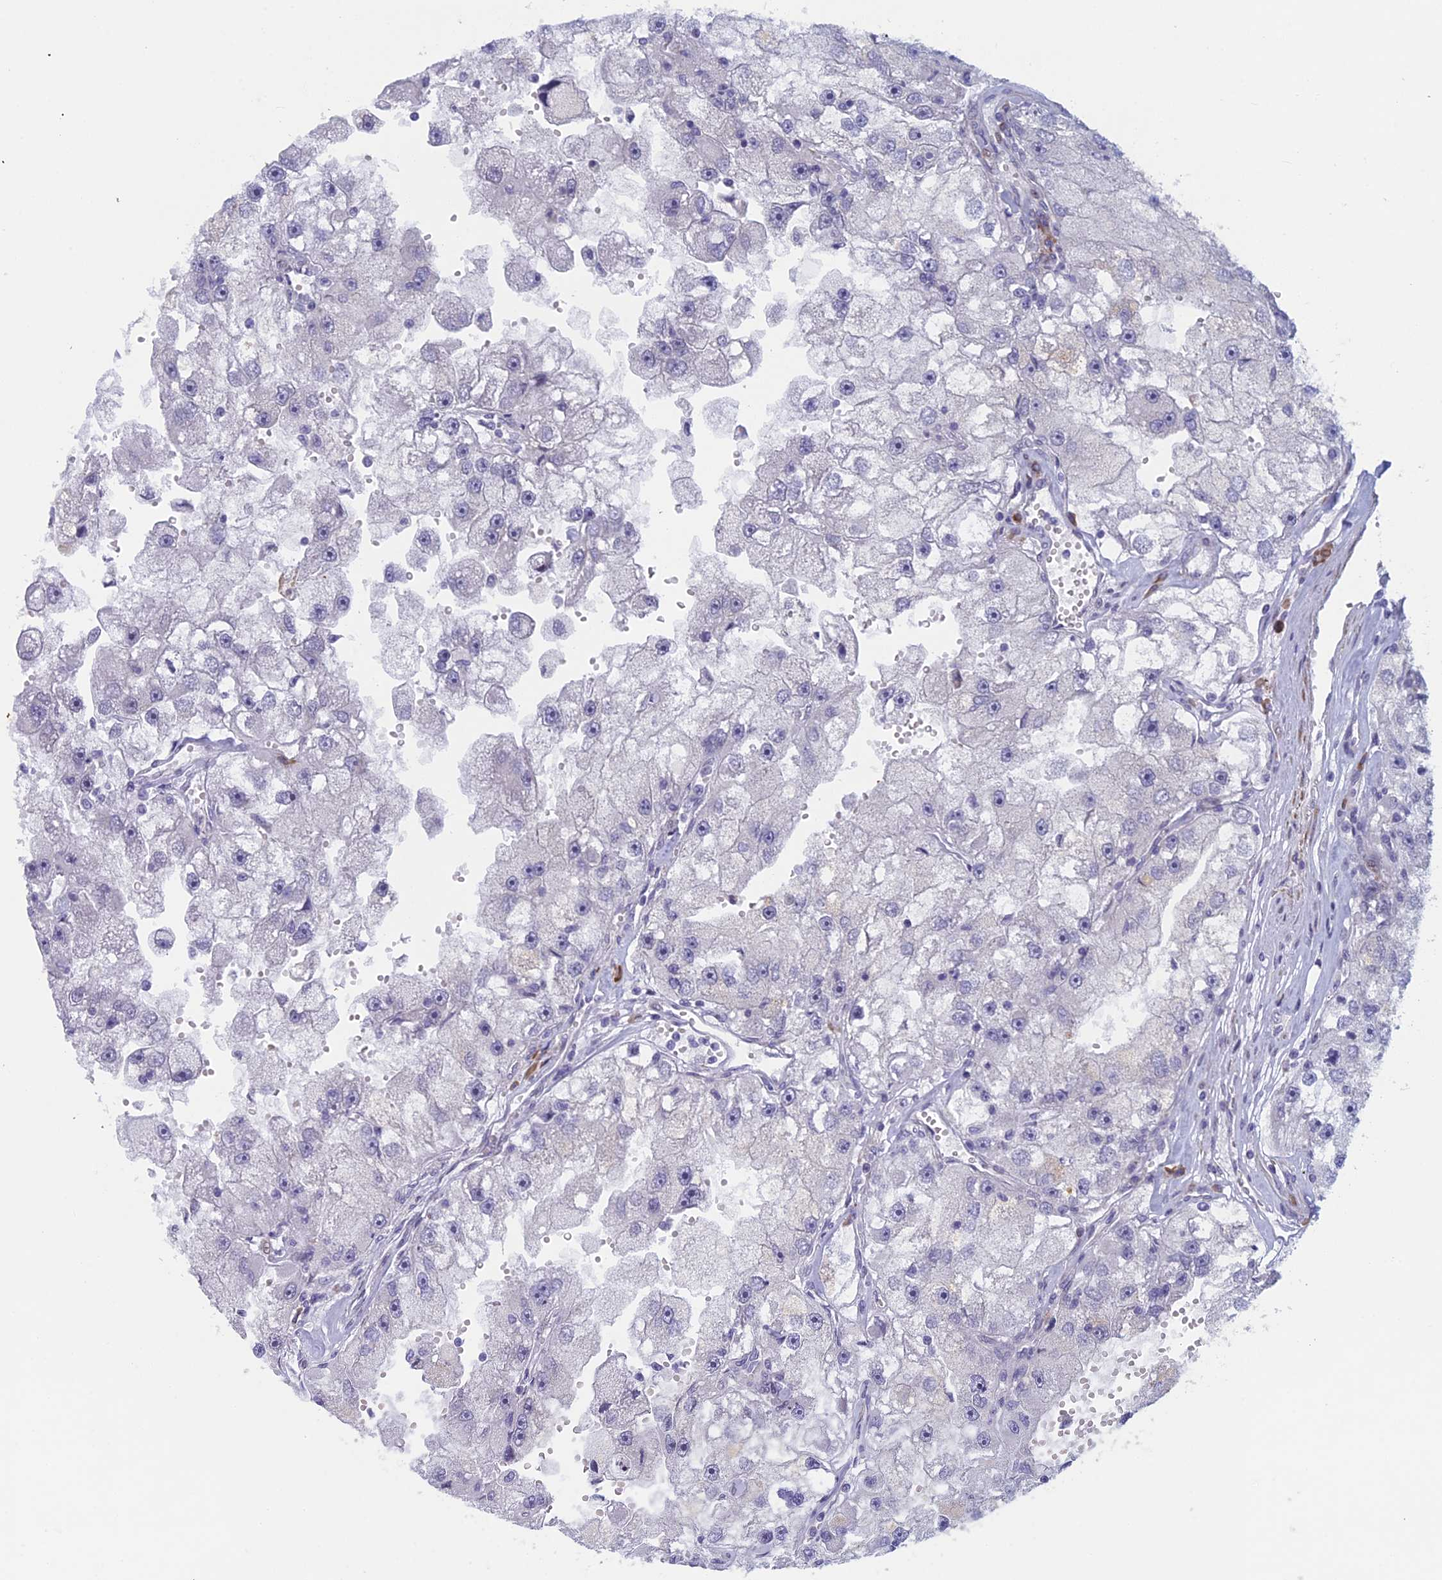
{"staining": {"intensity": "negative", "quantity": "none", "location": "none"}, "tissue": "renal cancer", "cell_type": "Tumor cells", "image_type": "cancer", "snomed": [{"axis": "morphology", "description": "Adenocarcinoma, NOS"}, {"axis": "topography", "description": "Kidney"}], "caption": "Image shows no protein staining in tumor cells of renal cancer tissue.", "gene": "PPP1R26", "patient": {"sex": "male", "age": 63}}